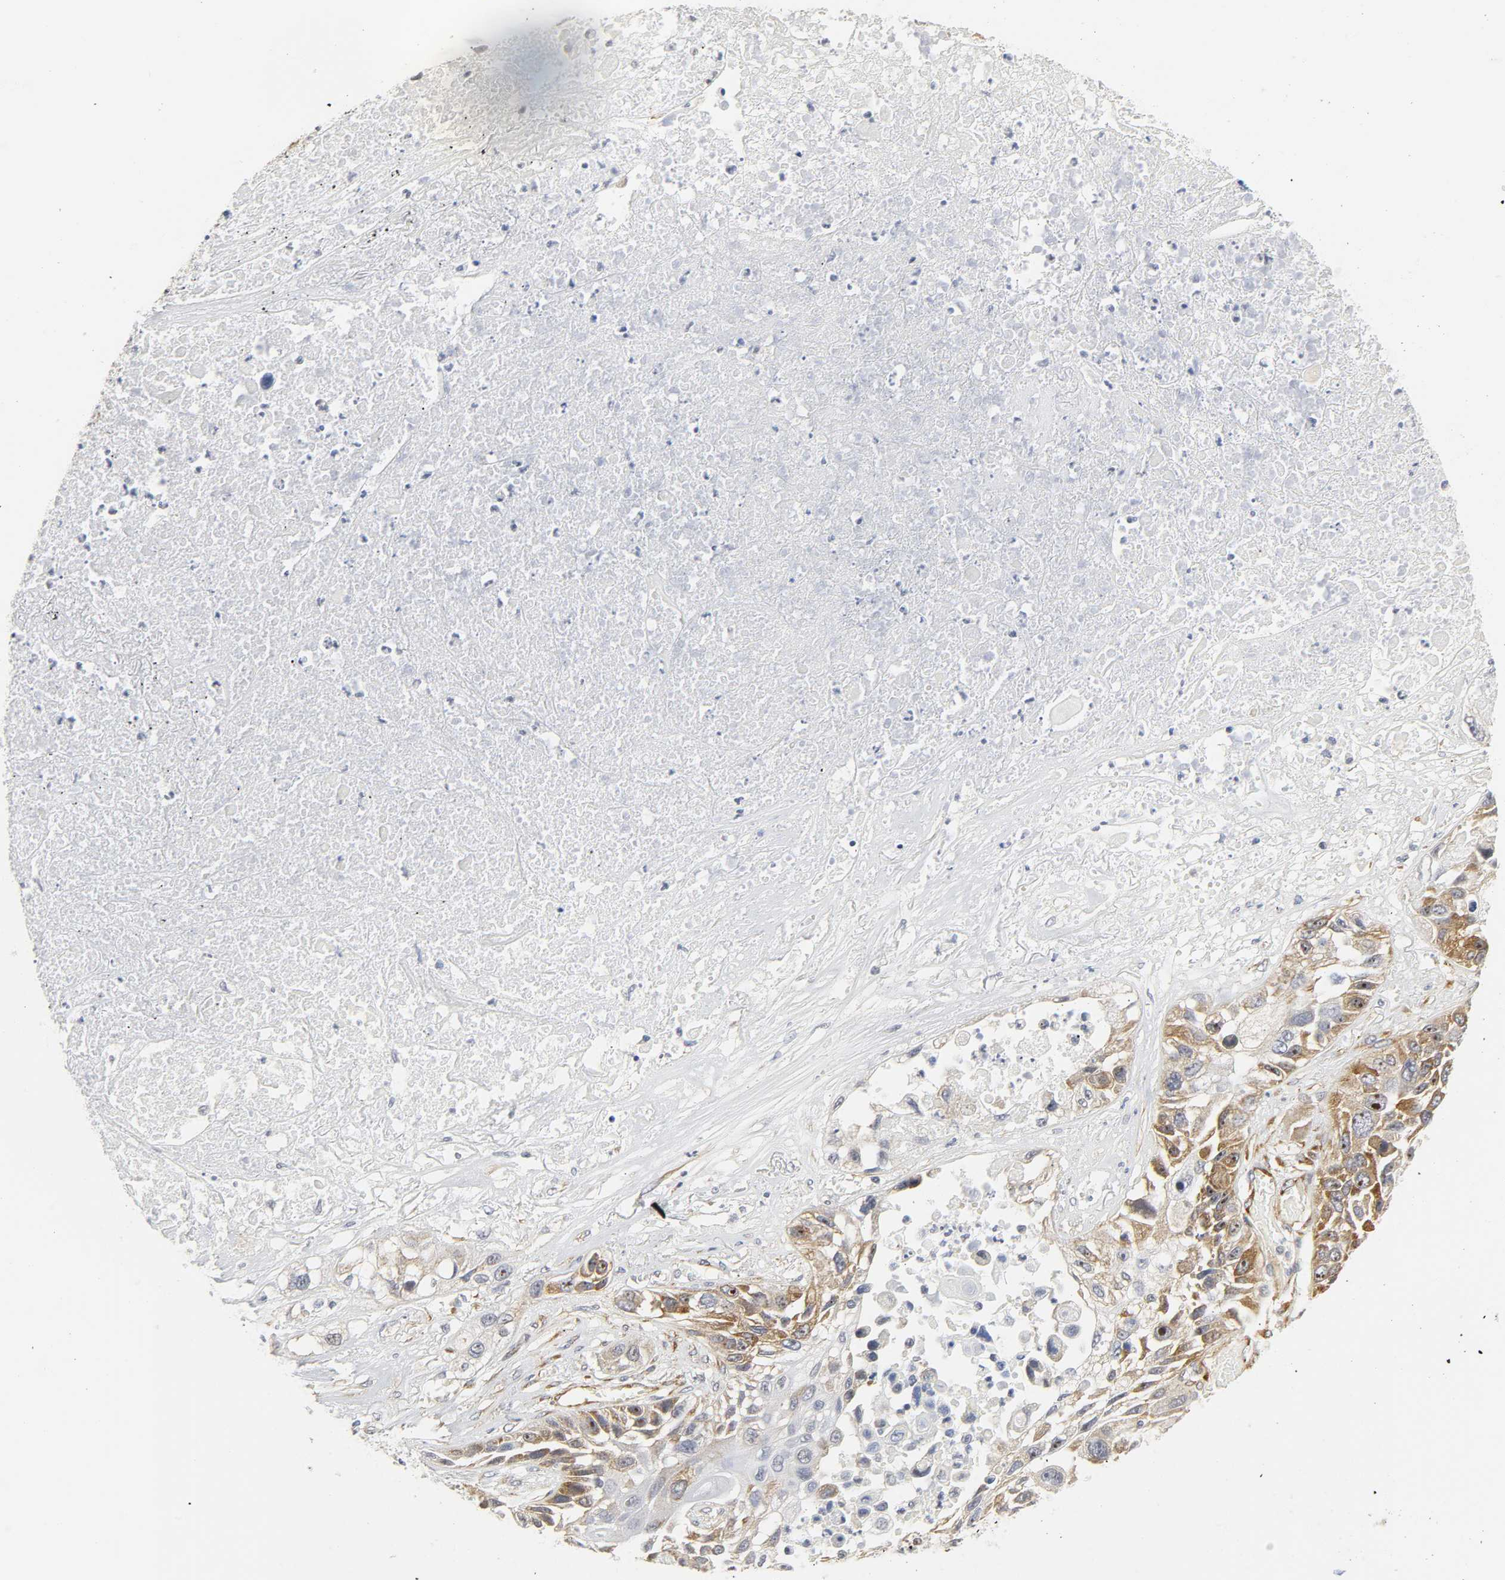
{"staining": {"intensity": "moderate", "quantity": "<25%", "location": "cytoplasmic/membranous"}, "tissue": "lung cancer", "cell_type": "Tumor cells", "image_type": "cancer", "snomed": [{"axis": "morphology", "description": "Squamous cell carcinoma, NOS"}, {"axis": "topography", "description": "Lung"}], "caption": "A brown stain labels moderate cytoplasmic/membranous staining of a protein in human lung squamous cell carcinoma tumor cells.", "gene": "DOCK1", "patient": {"sex": "male", "age": 71}}